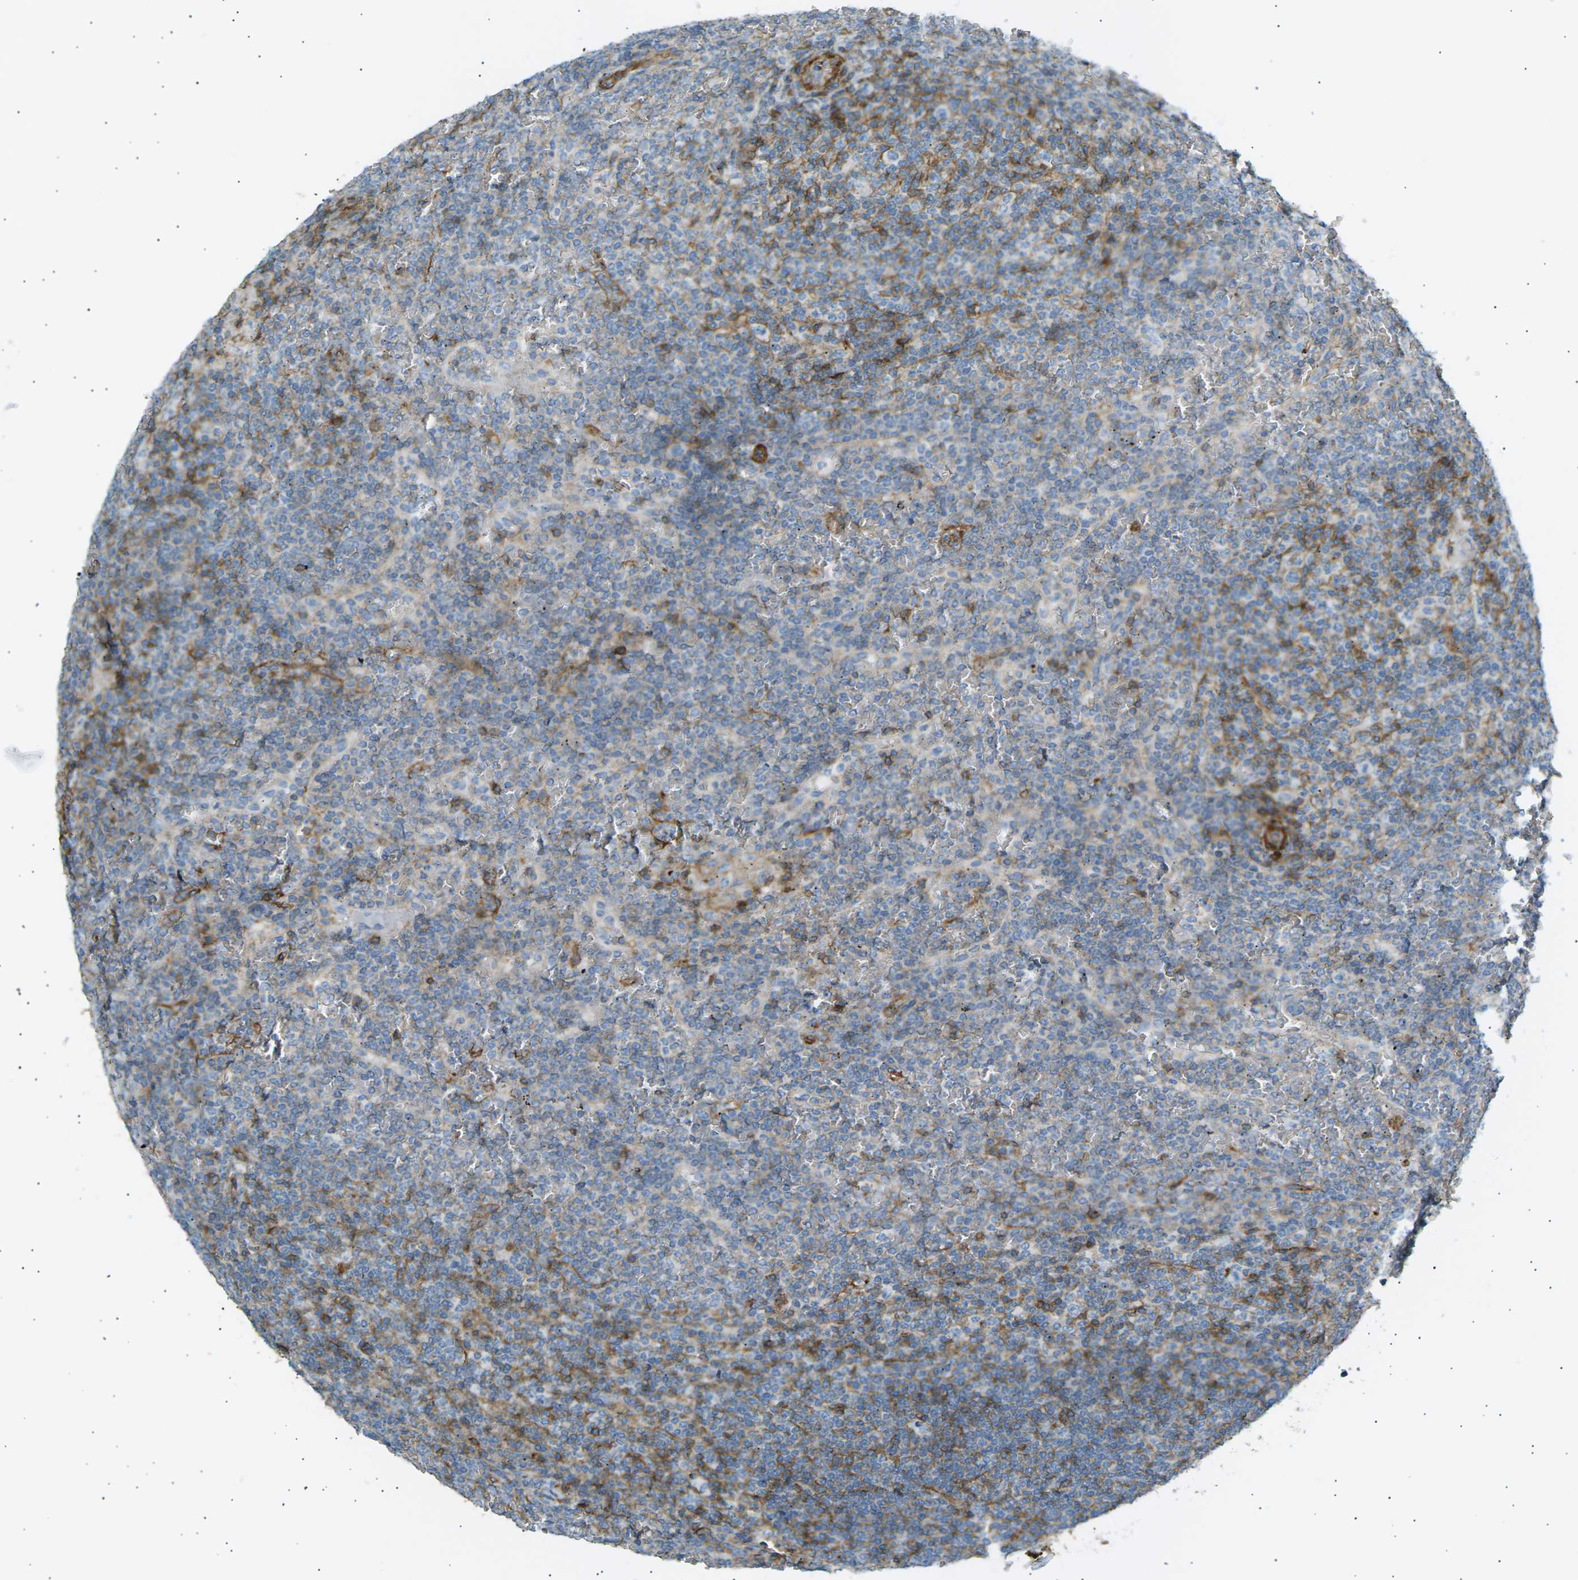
{"staining": {"intensity": "weak", "quantity": "25%-75%", "location": "cytoplasmic/membranous"}, "tissue": "lymphoma", "cell_type": "Tumor cells", "image_type": "cancer", "snomed": [{"axis": "morphology", "description": "Malignant lymphoma, non-Hodgkin's type, Low grade"}, {"axis": "topography", "description": "Spleen"}], "caption": "Brown immunohistochemical staining in human malignant lymphoma, non-Hodgkin's type (low-grade) displays weak cytoplasmic/membranous expression in about 25%-75% of tumor cells.", "gene": "ATP2B4", "patient": {"sex": "female", "age": 19}}